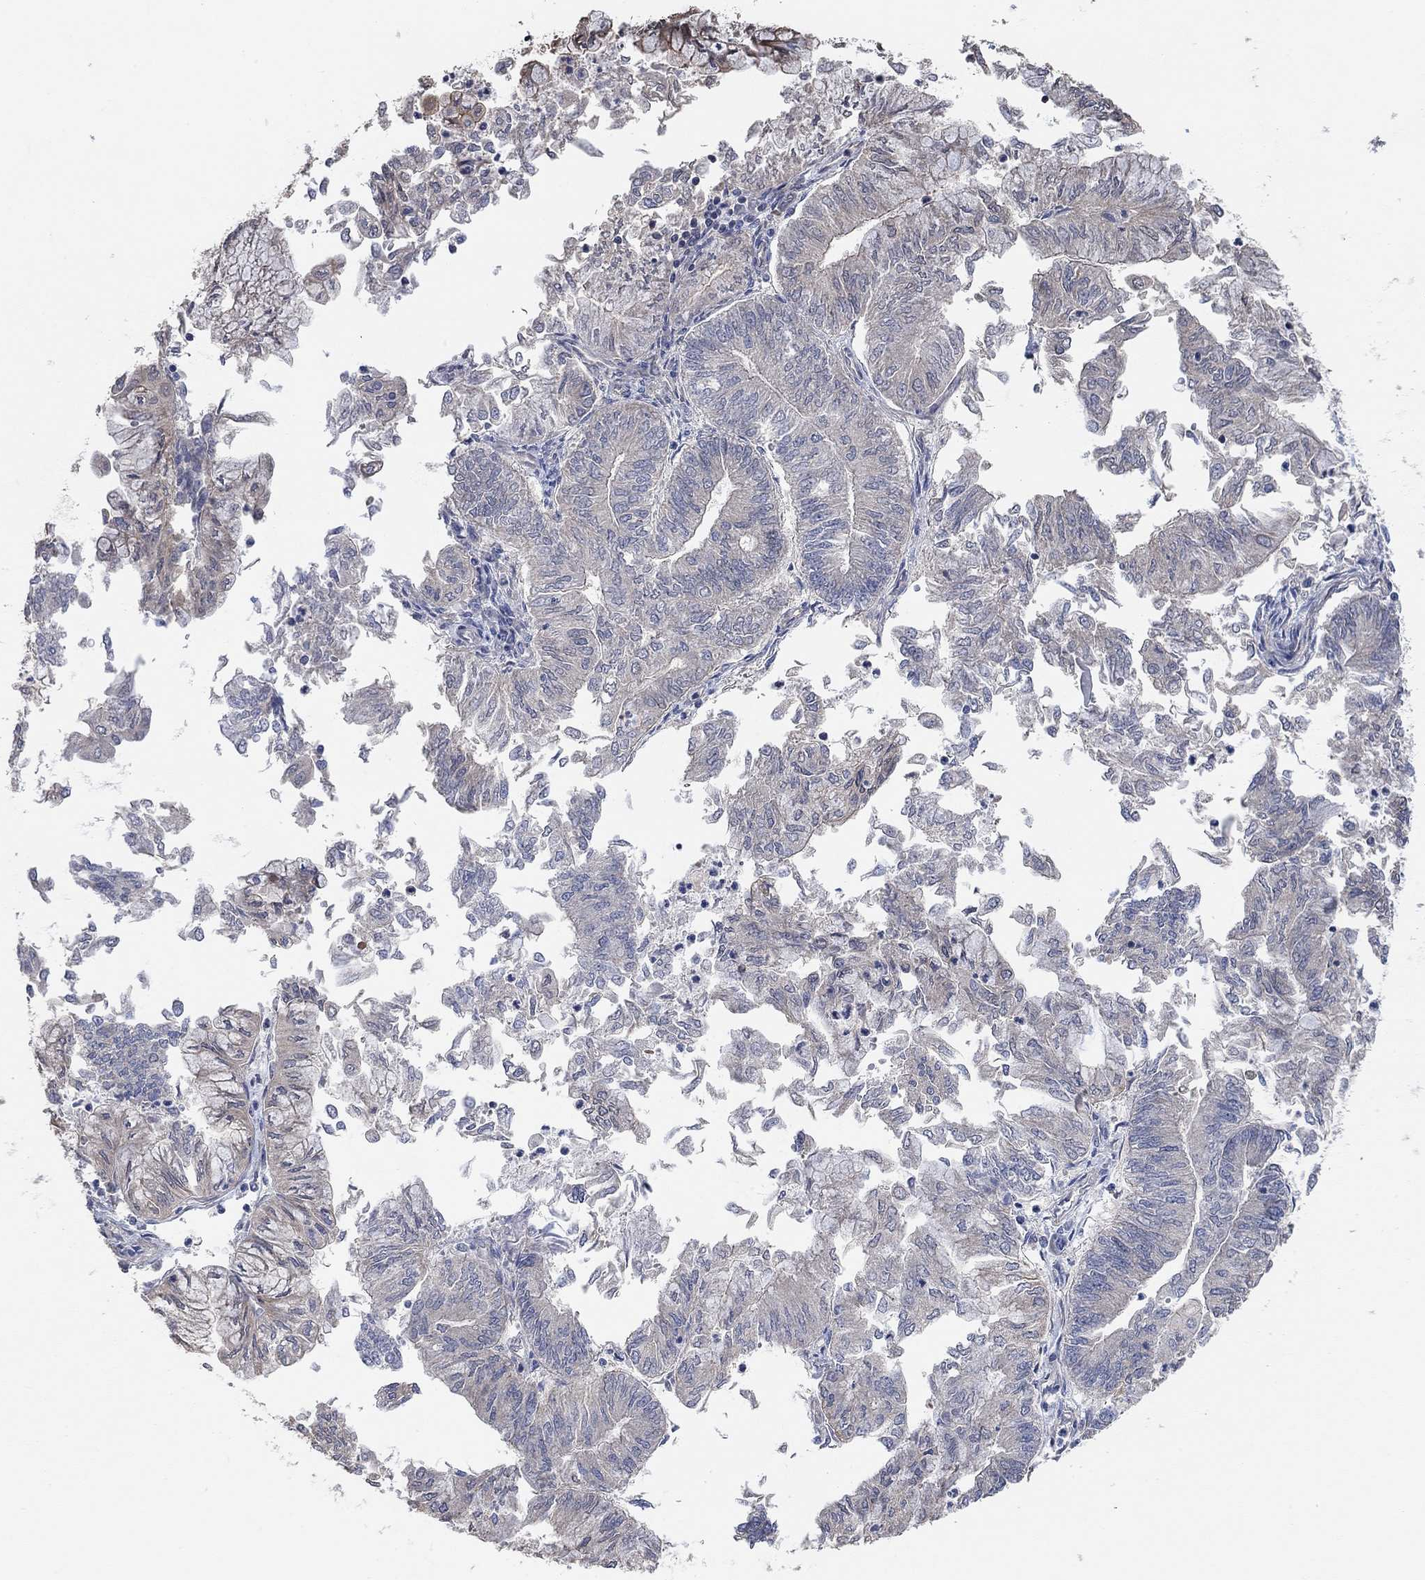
{"staining": {"intensity": "negative", "quantity": "none", "location": "none"}, "tissue": "endometrial cancer", "cell_type": "Tumor cells", "image_type": "cancer", "snomed": [{"axis": "morphology", "description": "Adenocarcinoma, NOS"}, {"axis": "topography", "description": "Endometrium"}], "caption": "There is no significant positivity in tumor cells of endometrial adenocarcinoma.", "gene": "UNC5B", "patient": {"sex": "female", "age": 59}}